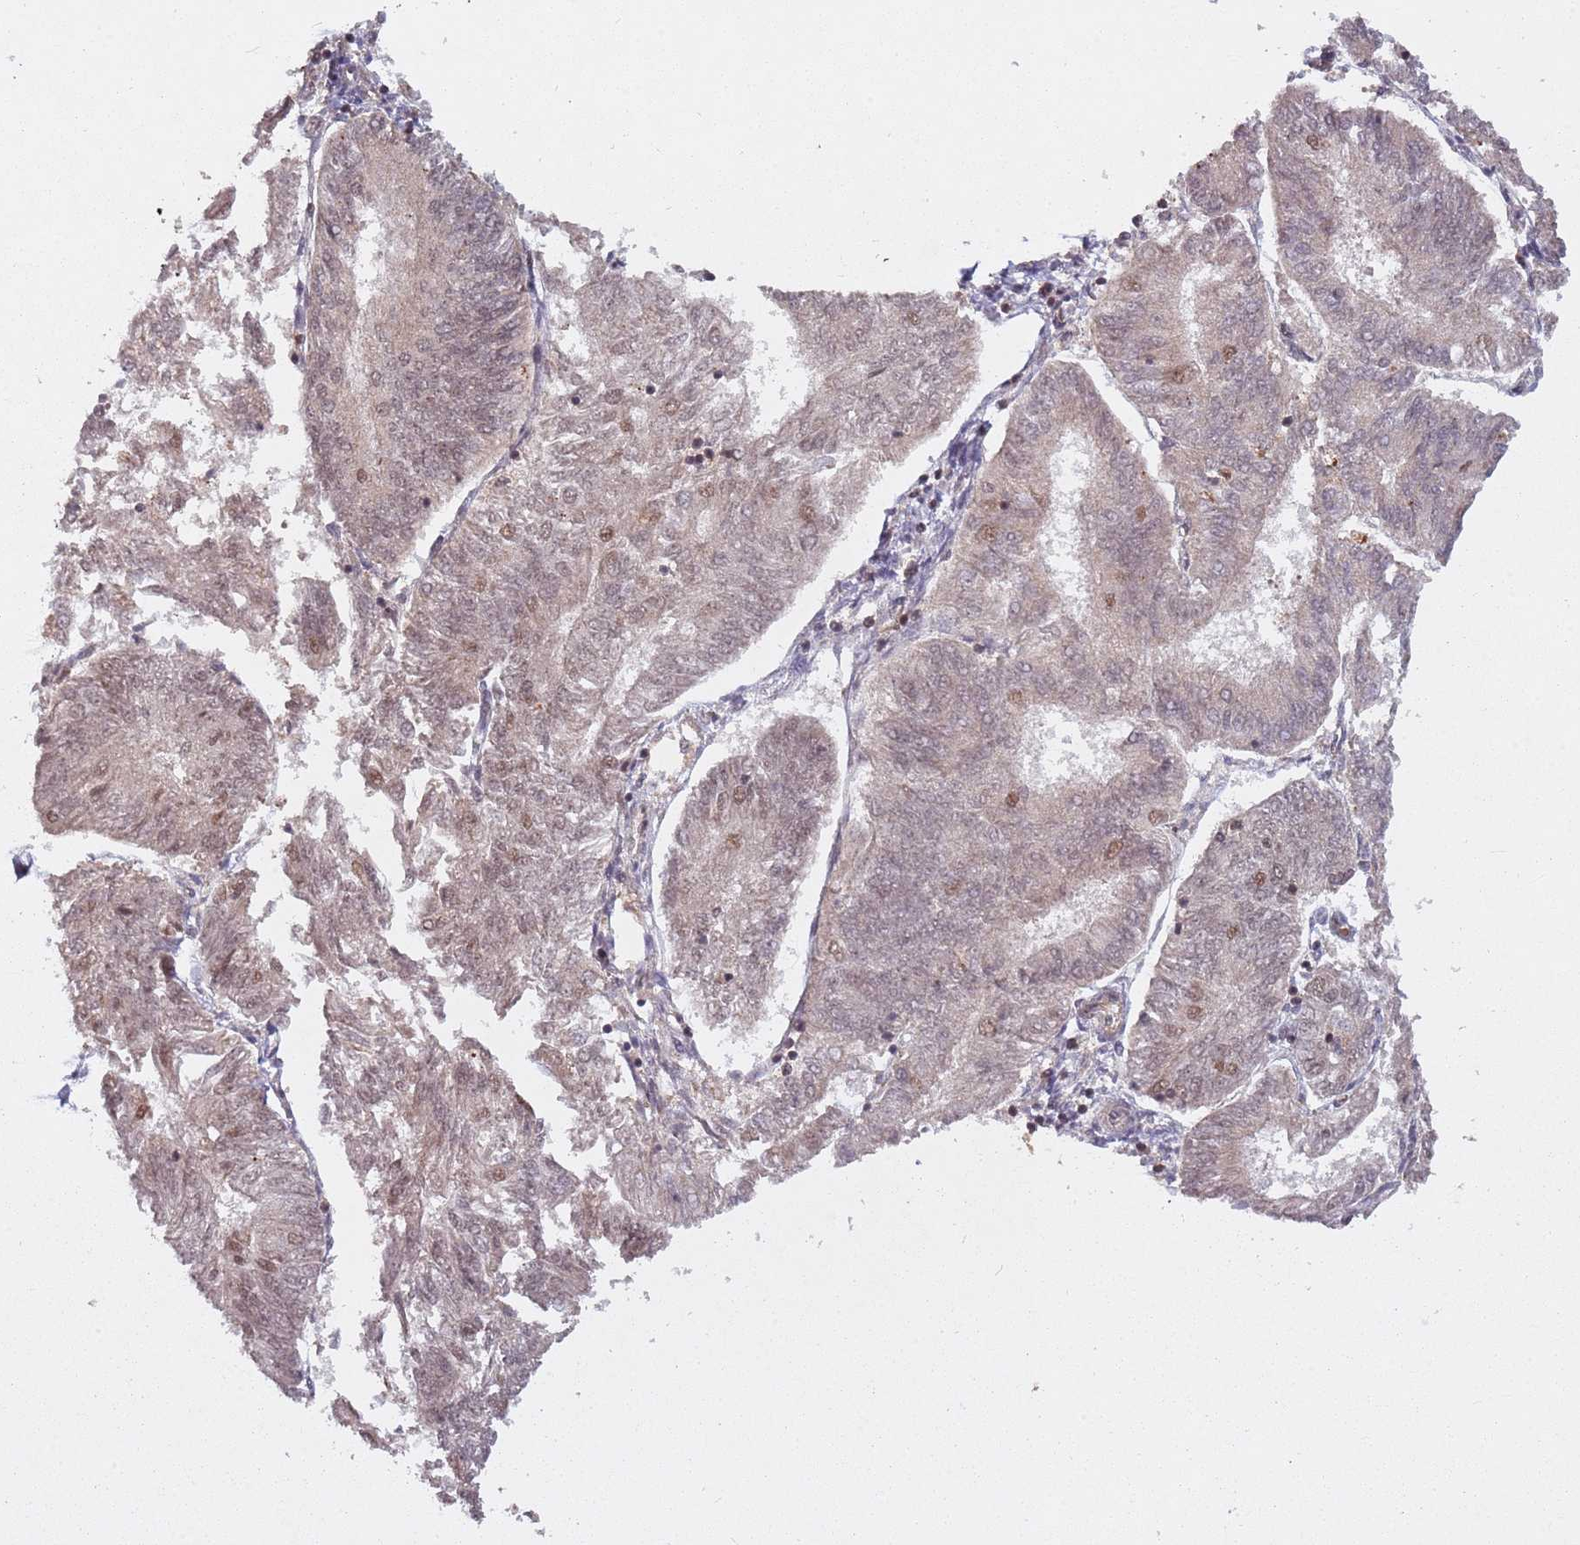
{"staining": {"intensity": "weak", "quantity": "<25%", "location": "nuclear"}, "tissue": "endometrial cancer", "cell_type": "Tumor cells", "image_type": "cancer", "snomed": [{"axis": "morphology", "description": "Adenocarcinoma, NOS"}, {"axis": "topography", "description": "Endometrium"}], "caption": "High magnification brightfield microscopy of endometrial cancer (adenocarcinoma) stained with DAB (brown) and counterstained with hematoxylin (blue): tumor cells show no significant positivity. Nuclei are stained in blue.", "gene": "SUDS3", "patient": {"sex": "female", "age": 58}}